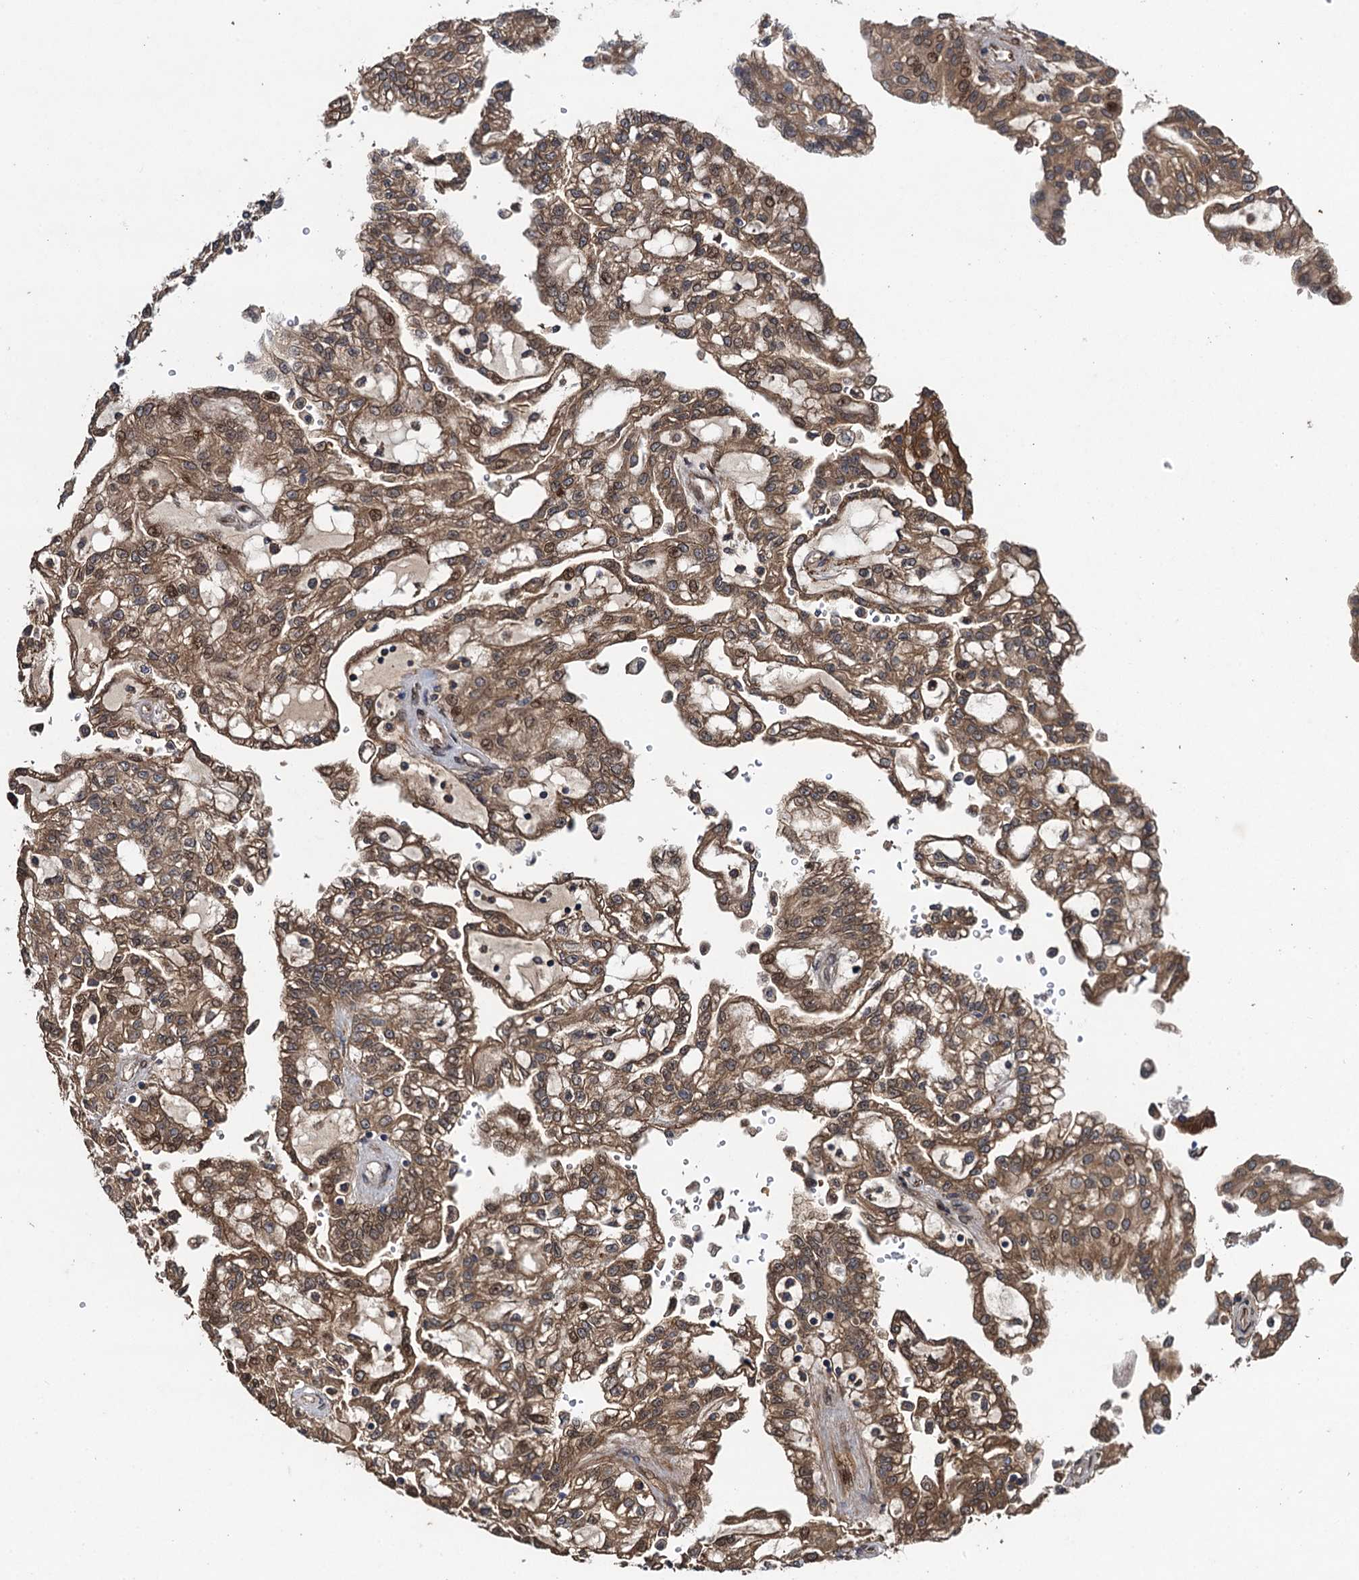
{"staining": {"intensity": "moderate", "quantity": ">75%", "location": "cytoplasmic/membranous,nuclear"}, "tissue": "renal cancer", "cell_type": "Tumor cells", "image_type": "cancer", "snomed": [{"axis": "morphology", "description": "Adenocarcinoma, NOS"}, {"axis": "topography", "description": "Kidney"}], "caption": "About >75% of tumor cells in adenocarcinoma (renal) display moderate cytoplasmic/membranous and nuclear protein expression as visualized by brown immunohistochemical staining.", "gene": "RHOBTB1", "patient": {"sex": "male", "age": 63}}